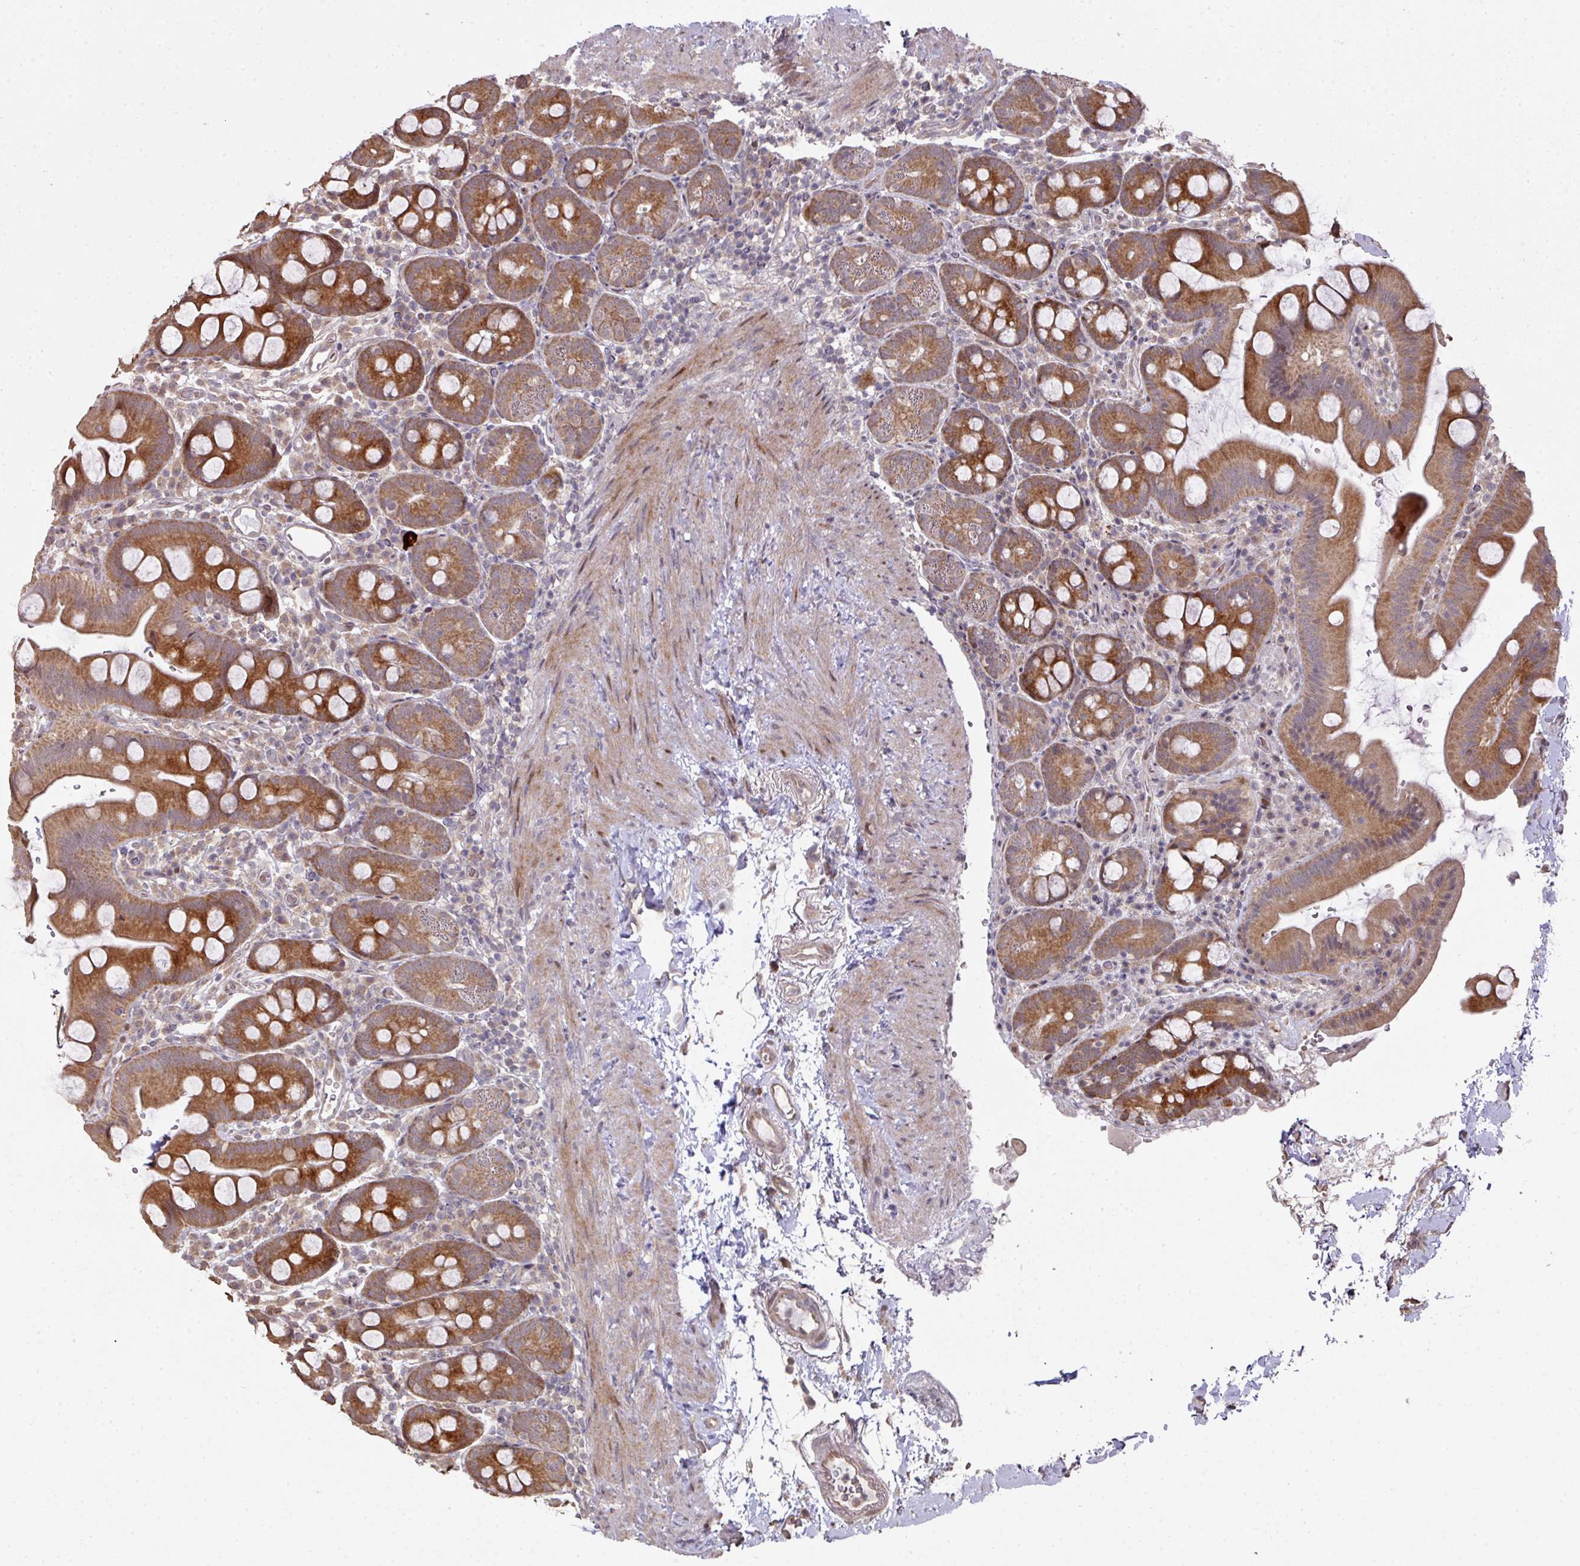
{"staining": {"intensity": "moderate", "quantity": ">75%", "location": "cytoplasmic/membranous"}, "tissue": "small intestine", "cell_type": "Glandular cells", "image_type": "normal", "snomed": [{"axis": "morphology", "description": "Normal tissue, NOS"}, {"axis": "topography", "description": "Small intestine"}], "caption": "High-power microscopy captured an IHC image of unremarkable small intestine, revealing moderate cytoplasmic/membranous staining in approximately >75% of glandular cells.", "gene": "CA7", "patient": {"sex": "female", "age": 68}}